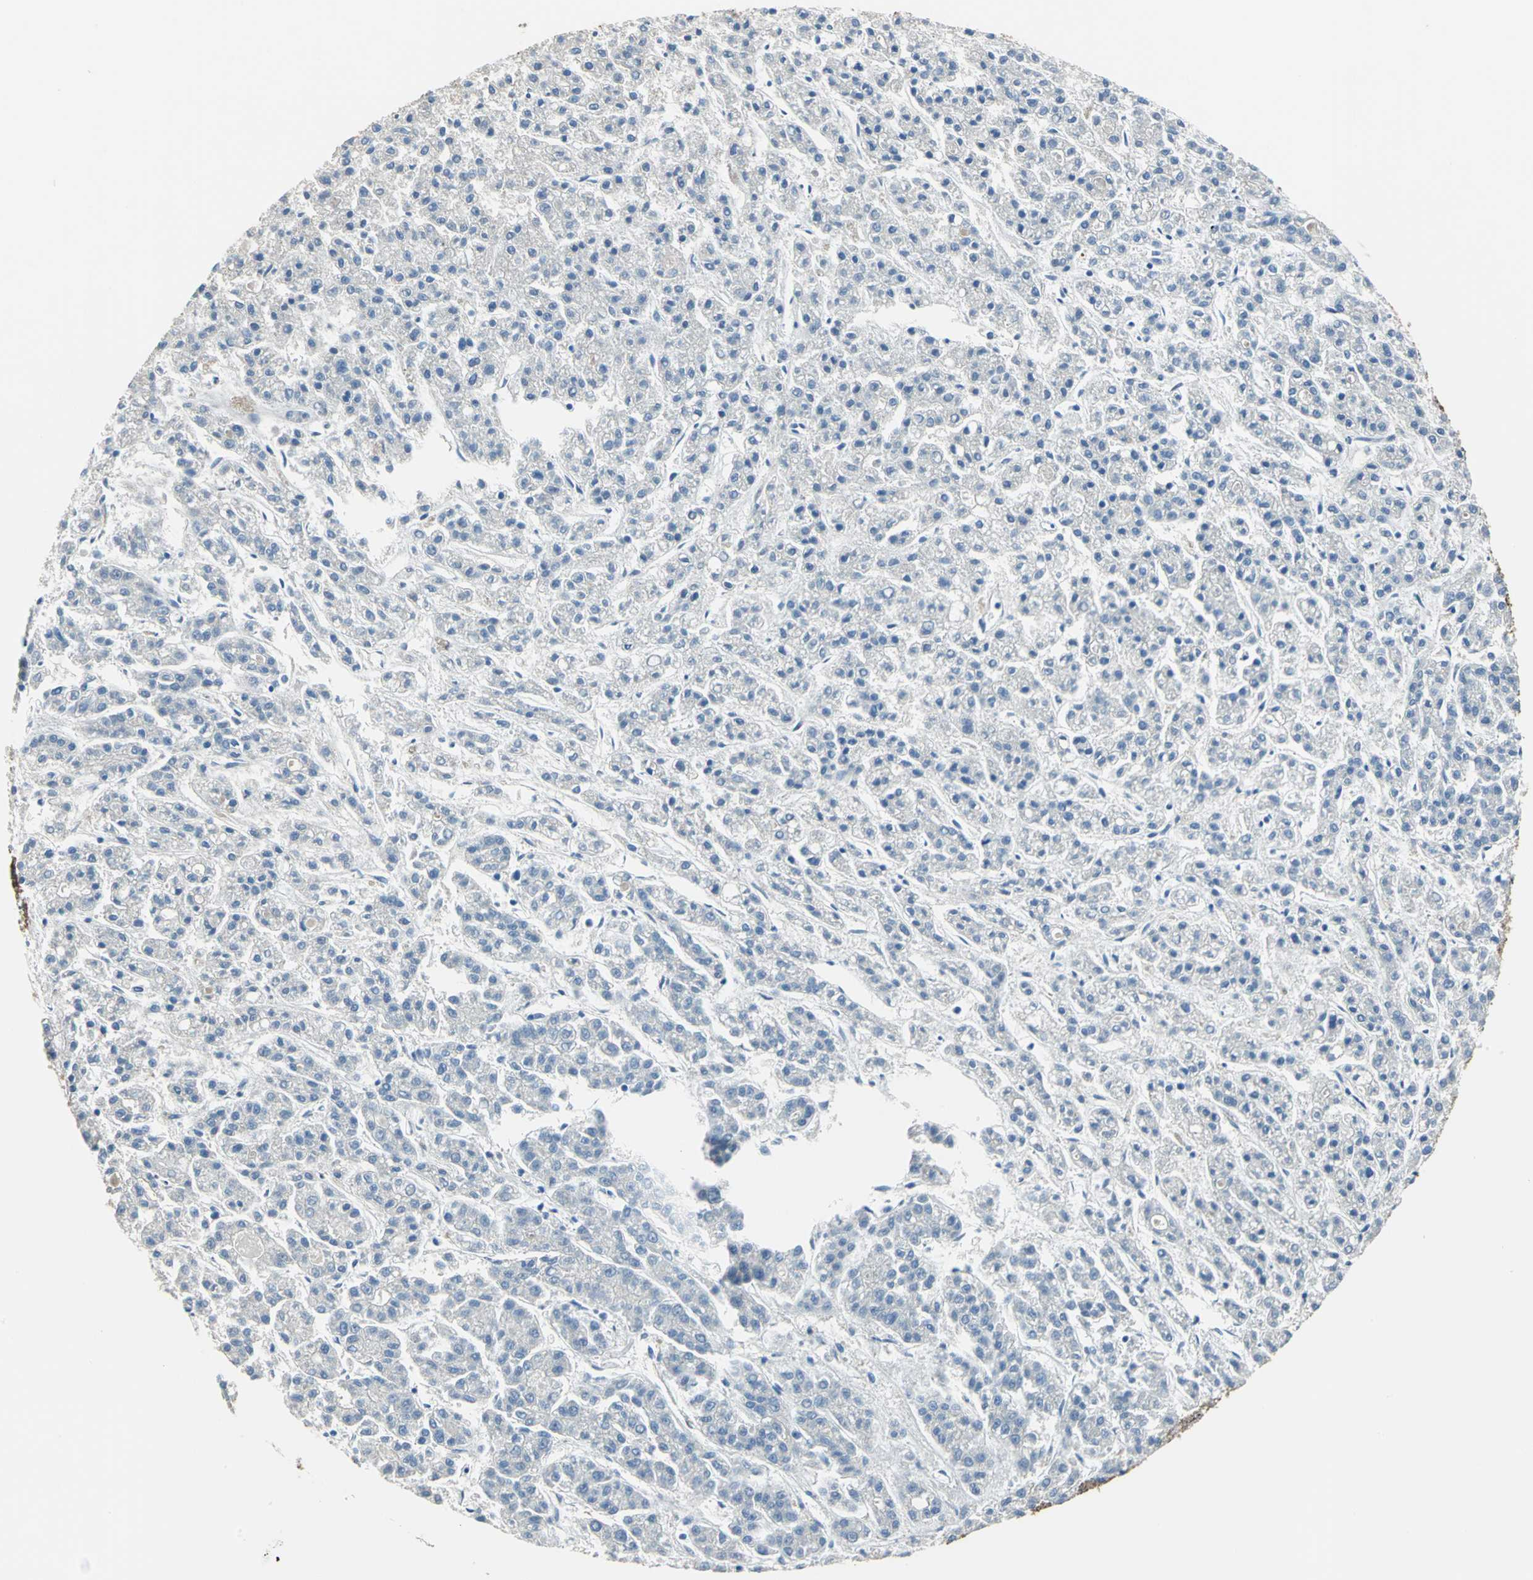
{"staining": {"intensity": "weak", "quantity": ">75%", "location": "cytoplasmic/membranous"}, "tissue": "liver cancer", "cell_type": "Tumor cells", "image_type": "cancer", "snomed": [{"axis": "morphology", "description": "Carcinoma, Hepatocellular, NOS"}, {"axis": "topography", "description": "Liver"}], "caption": "Weak cytoplasmic/membranous positivity for a protein is seen in about >75% of tumor cells of hepatocellular carcinoma (liver) using IHC.", "gene": "RASD2", "patient": {"sex": "male", "age": 70}}